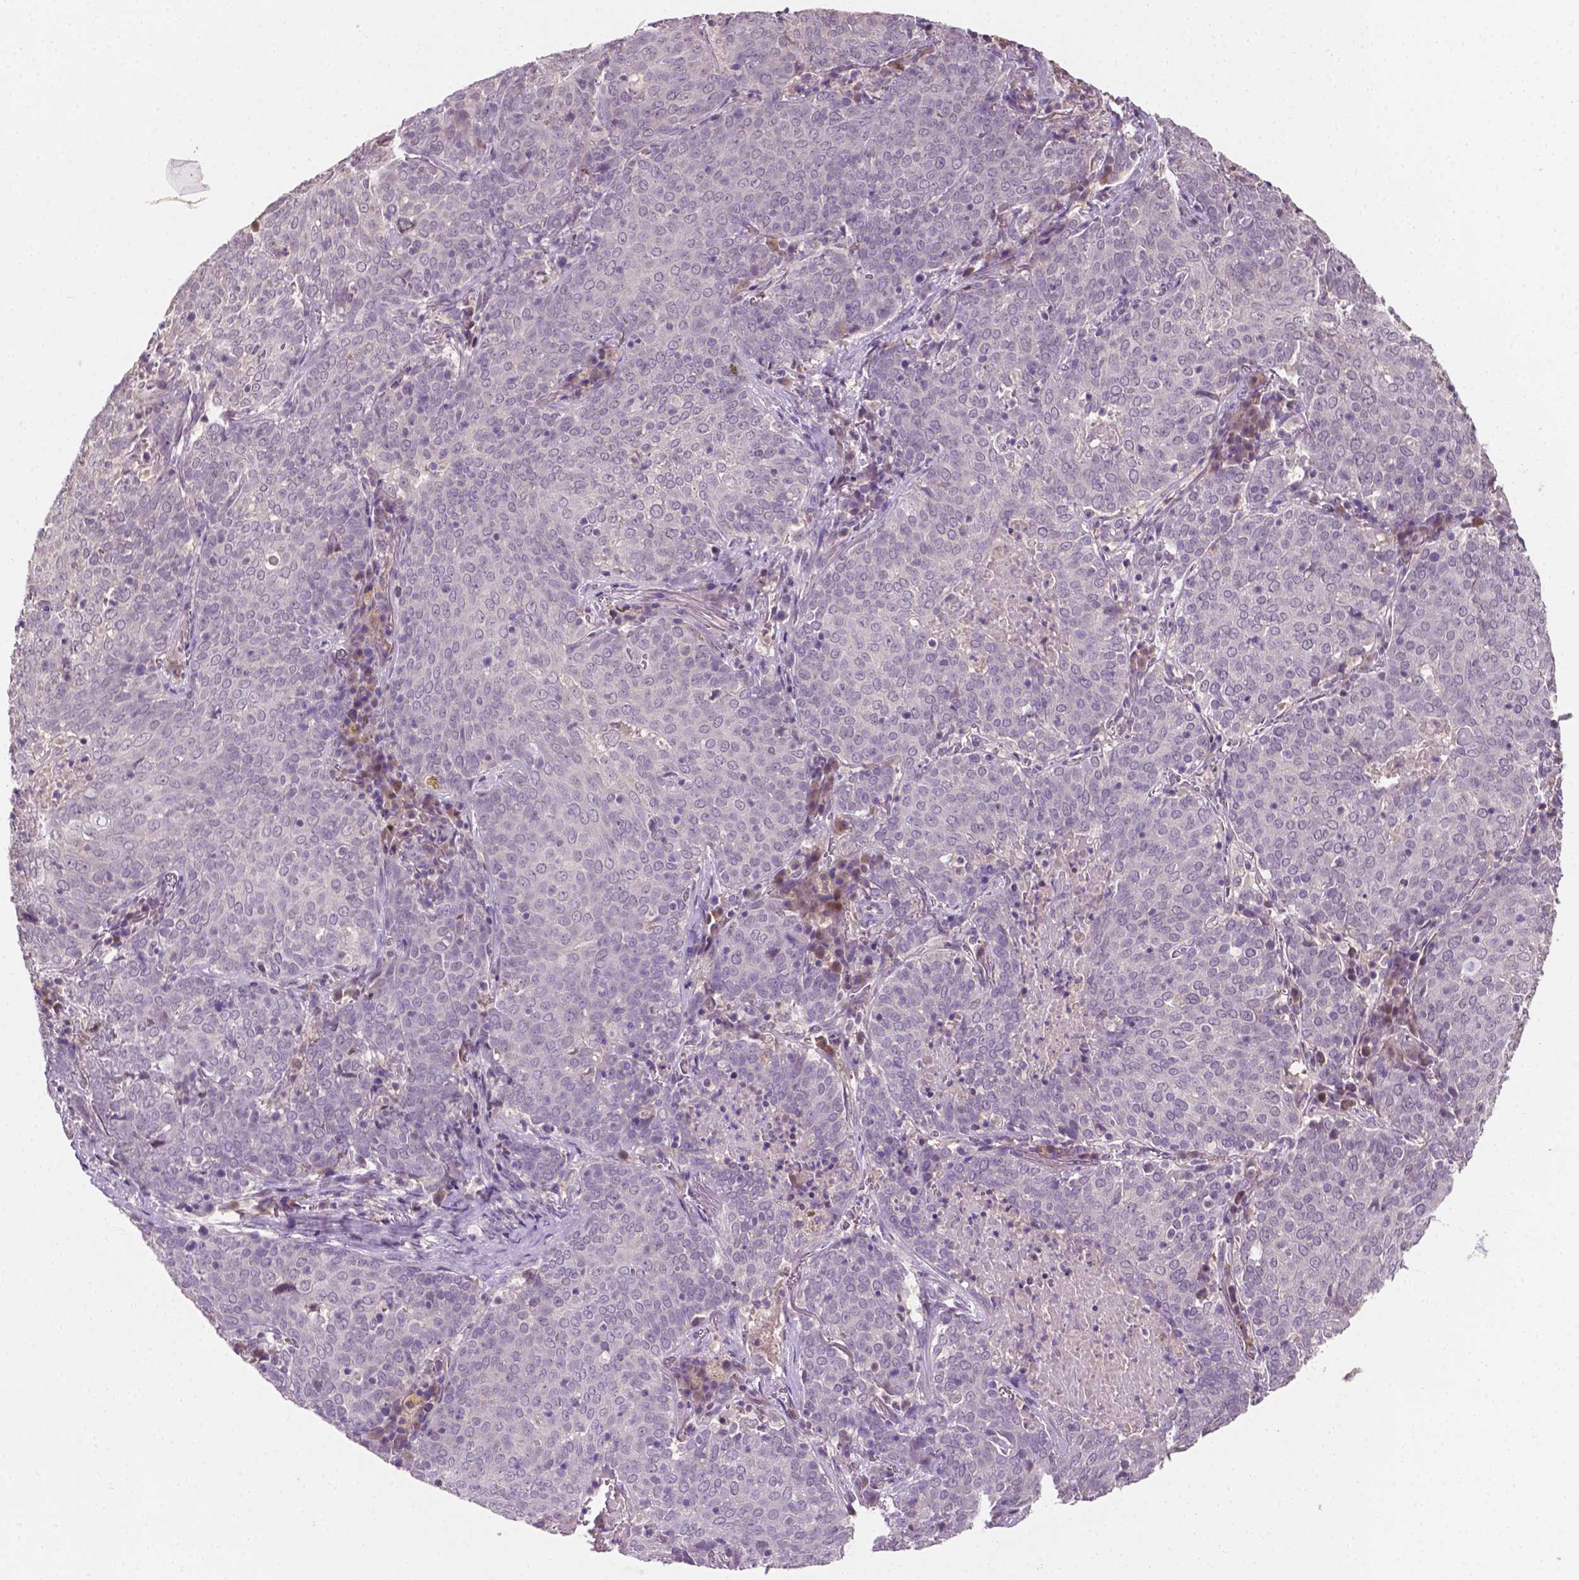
{"staining": {"intensity": "negative", "quantity": "none", "location": "none"}, "tissue": "lung cancer", "cell_type": "Tumor cells", "image_type": "cancer", "snomed": [{"axis": "morphology", "description": "Squamous cell carcinoma, NOS"}, {"axis": "topography", "description": "Lung"}], "caption": "The micrograph exhibits no significant expression in tumor cells of lung cancer (squamous cell carcinoma). (Stains: DAB (3,3'-diaminobenzidine) IHC with hematoxylin counter stain, Microscopy: brightfield microscopy at high magnification).", "gene": "MROH6", "patient": {"sex": "male", "age": 82}}